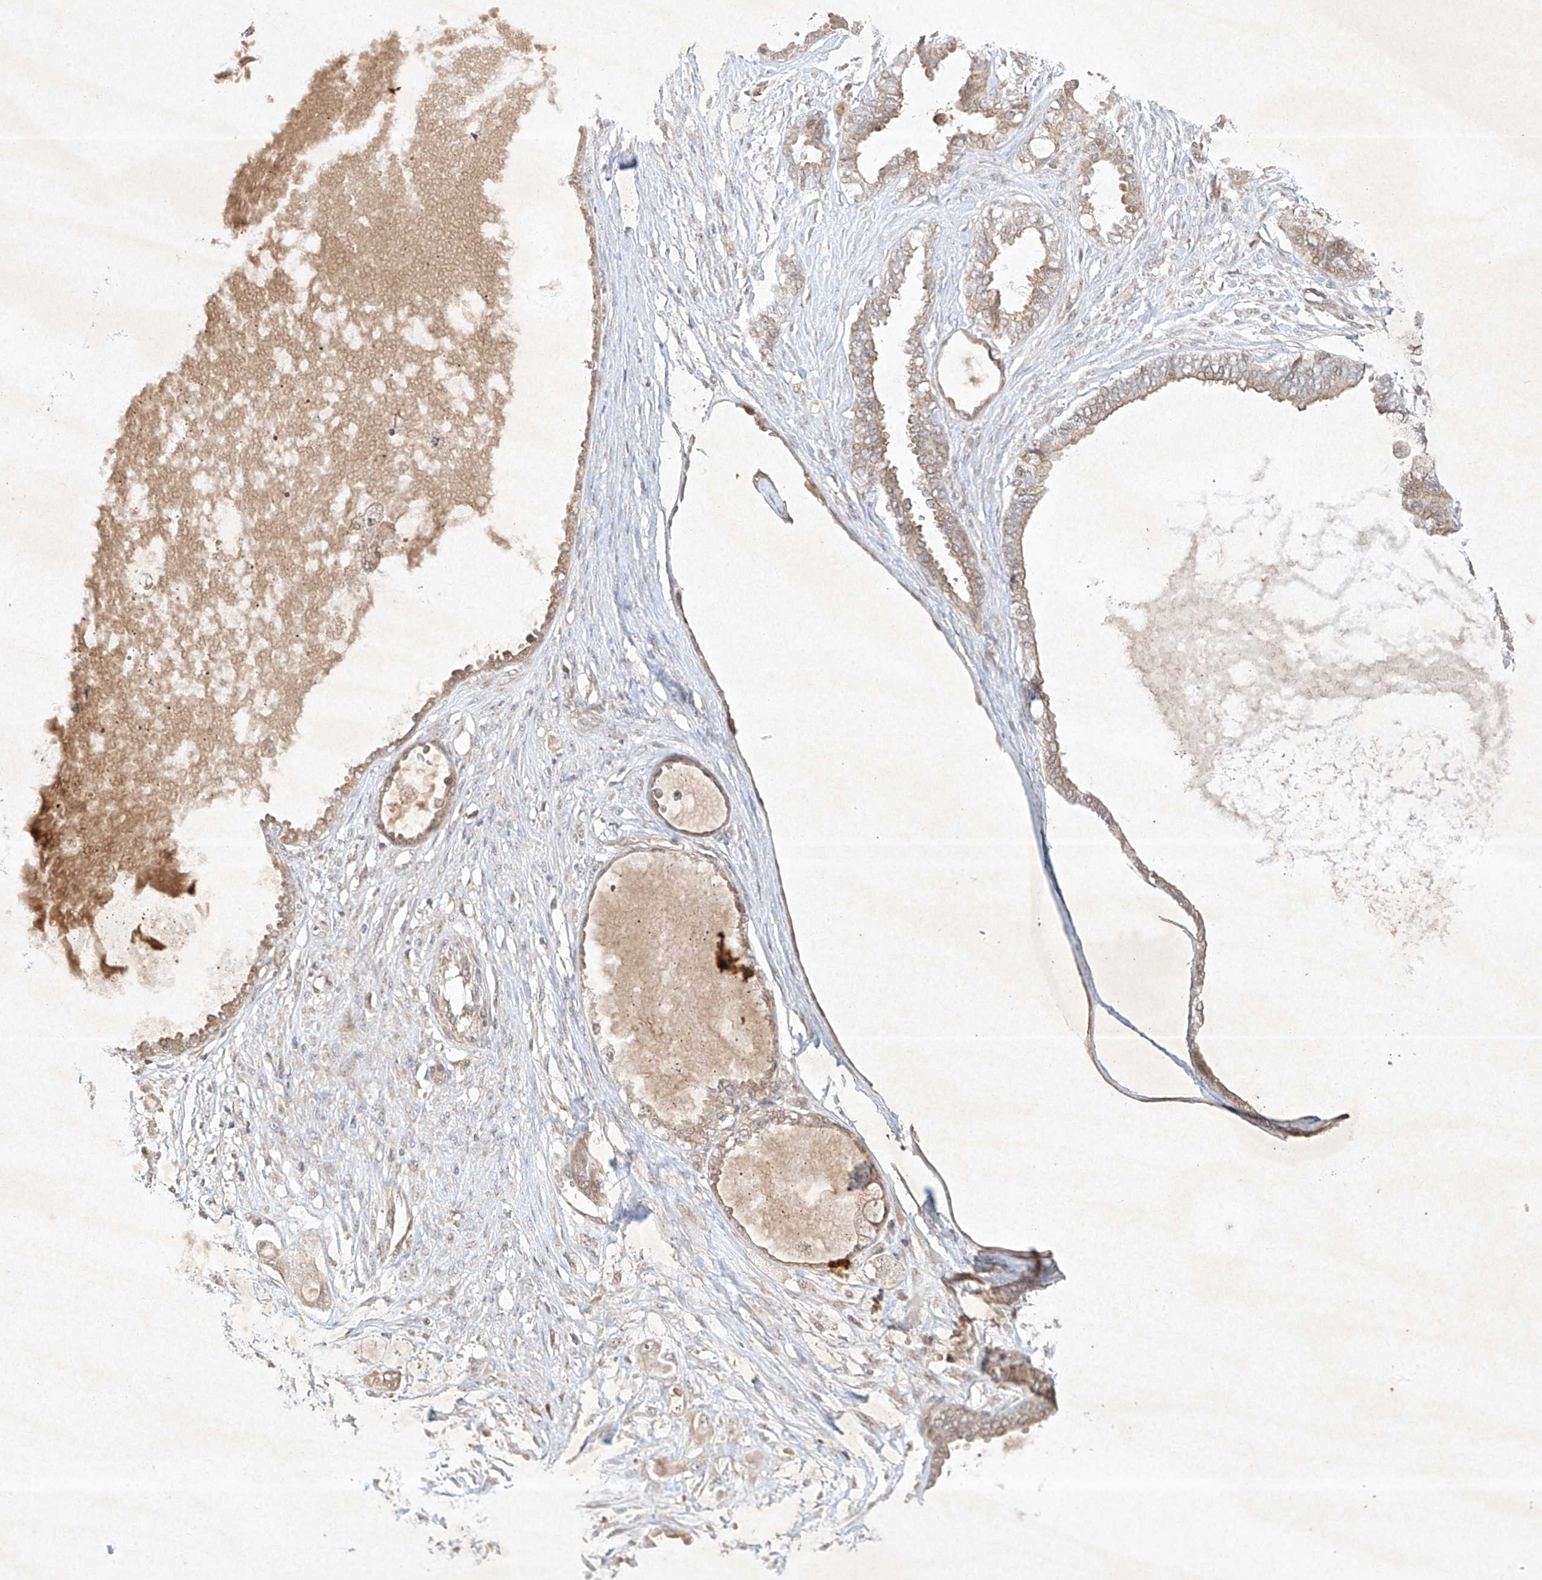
{"staining": {"intensity": "weak", "quantity": "25%-75%", "location": "cytoplasmic/membranous"}, "tissue": "ovarian cancer", "cell_type": "Tumor cells", "image_type": "cancer", "snomed": [{"axis": "morphology", "description": "Carcinoma, NOS"}, {"axis": "morphology", "description": "Carcinoma, endometroid"}, {"axis": "topography", "description": "Ovary"}], "caption": "Tumor cells display low levels of weak cytoplasmic/membranous staining in about 25%-75% of cells in endometroid carcinoma (ovarian).", "gene": "BTRC", "patient": {"sex": "female", "age": 50}}